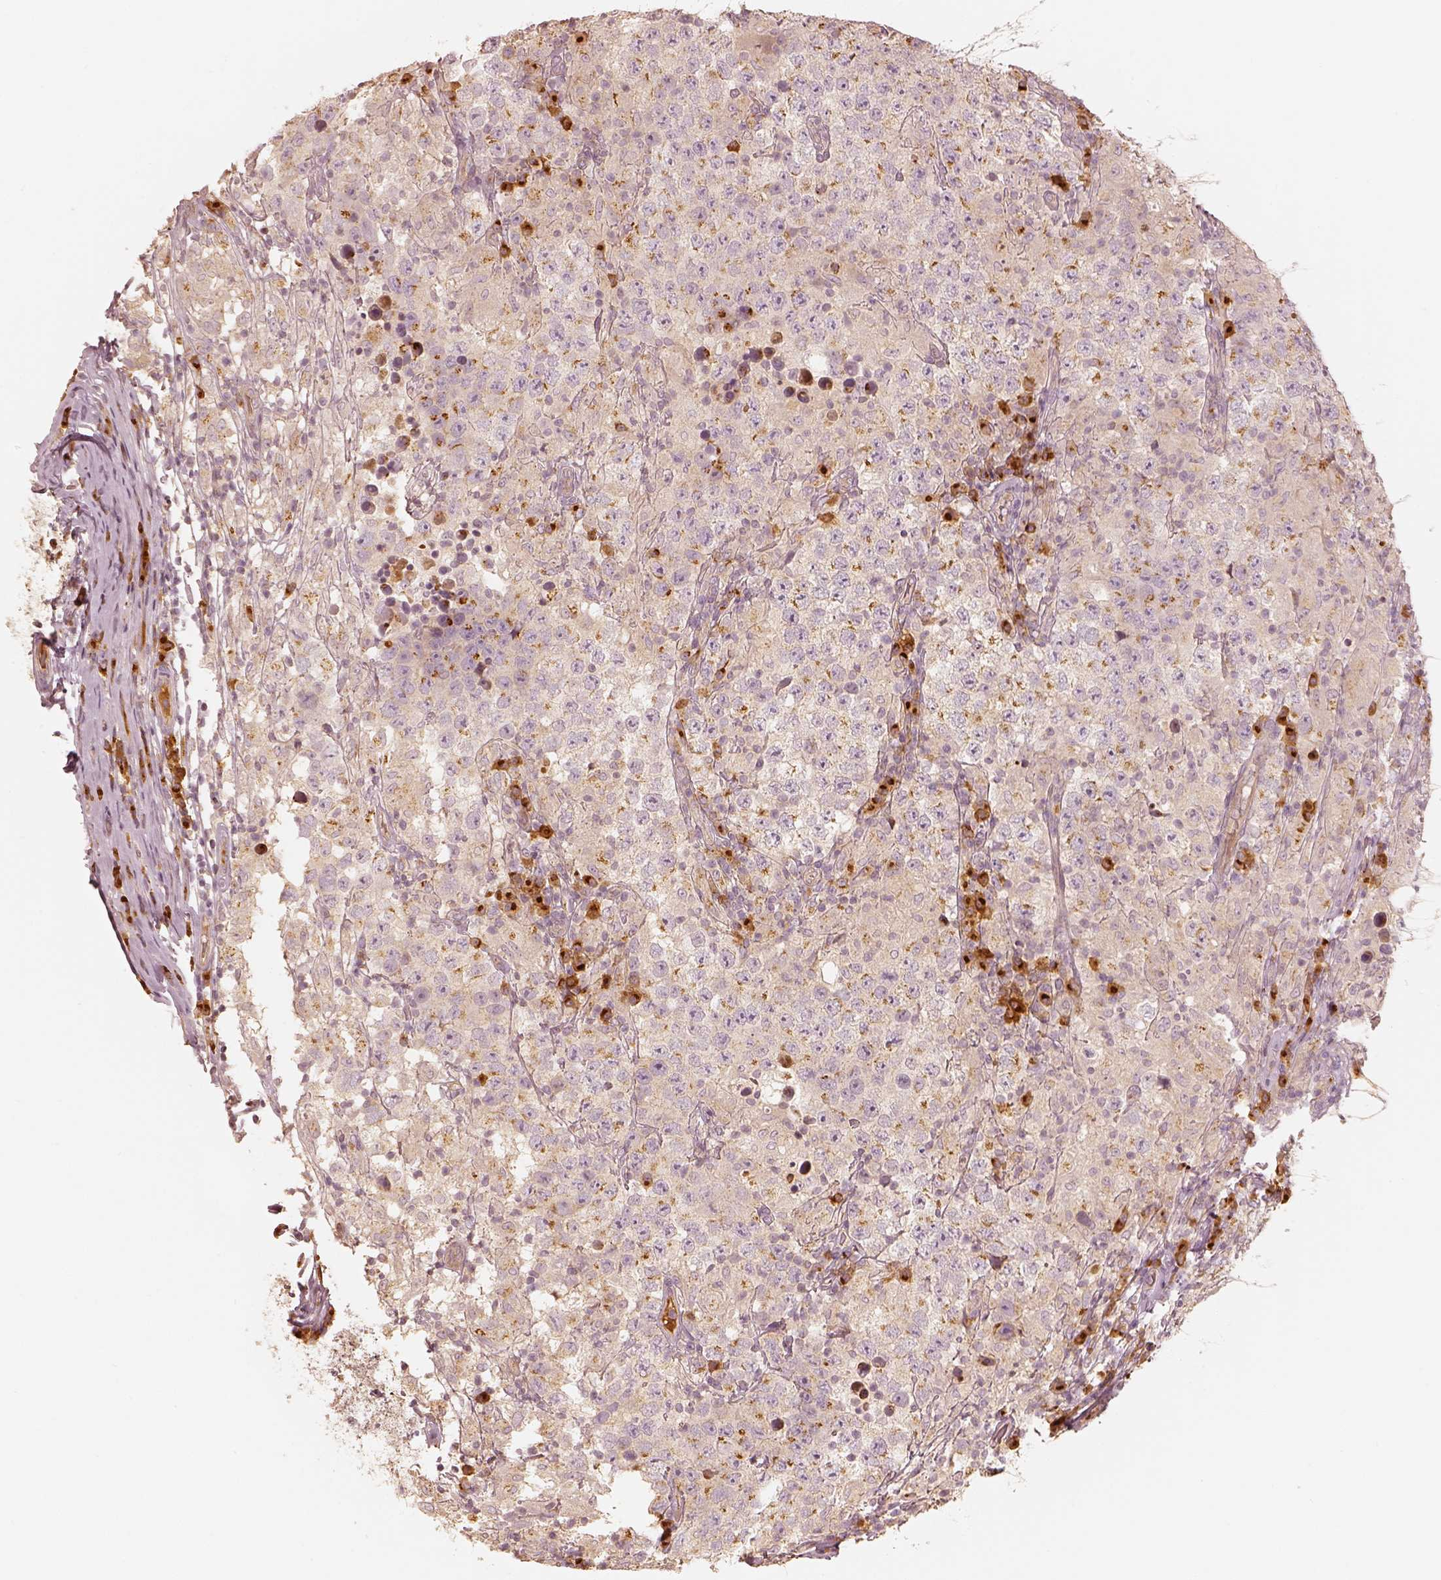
{"staining": {"intensity": "weak", "quantity": "<25%", "location": "cytoplasmic/membranous"}, "tissue": "testis cancer", "cell_type": "Tumor cells", "image_type": "cancer", "snomed": [{"axis": "morphology", "description": "Seminoma, NOS"}, {"axis": "morphology", "description": "Carcinoma, Embryonal, NOS"}, {"axis": "topography", "description": "Testis"}], "caption": "DAB (3,3'-diaminobenzidine) immunohistochemical staining of testis cancer shows no significant staining in tumor cells.", "gene": "GORASP2", "patient": {"sex": "male", "age": 41}}